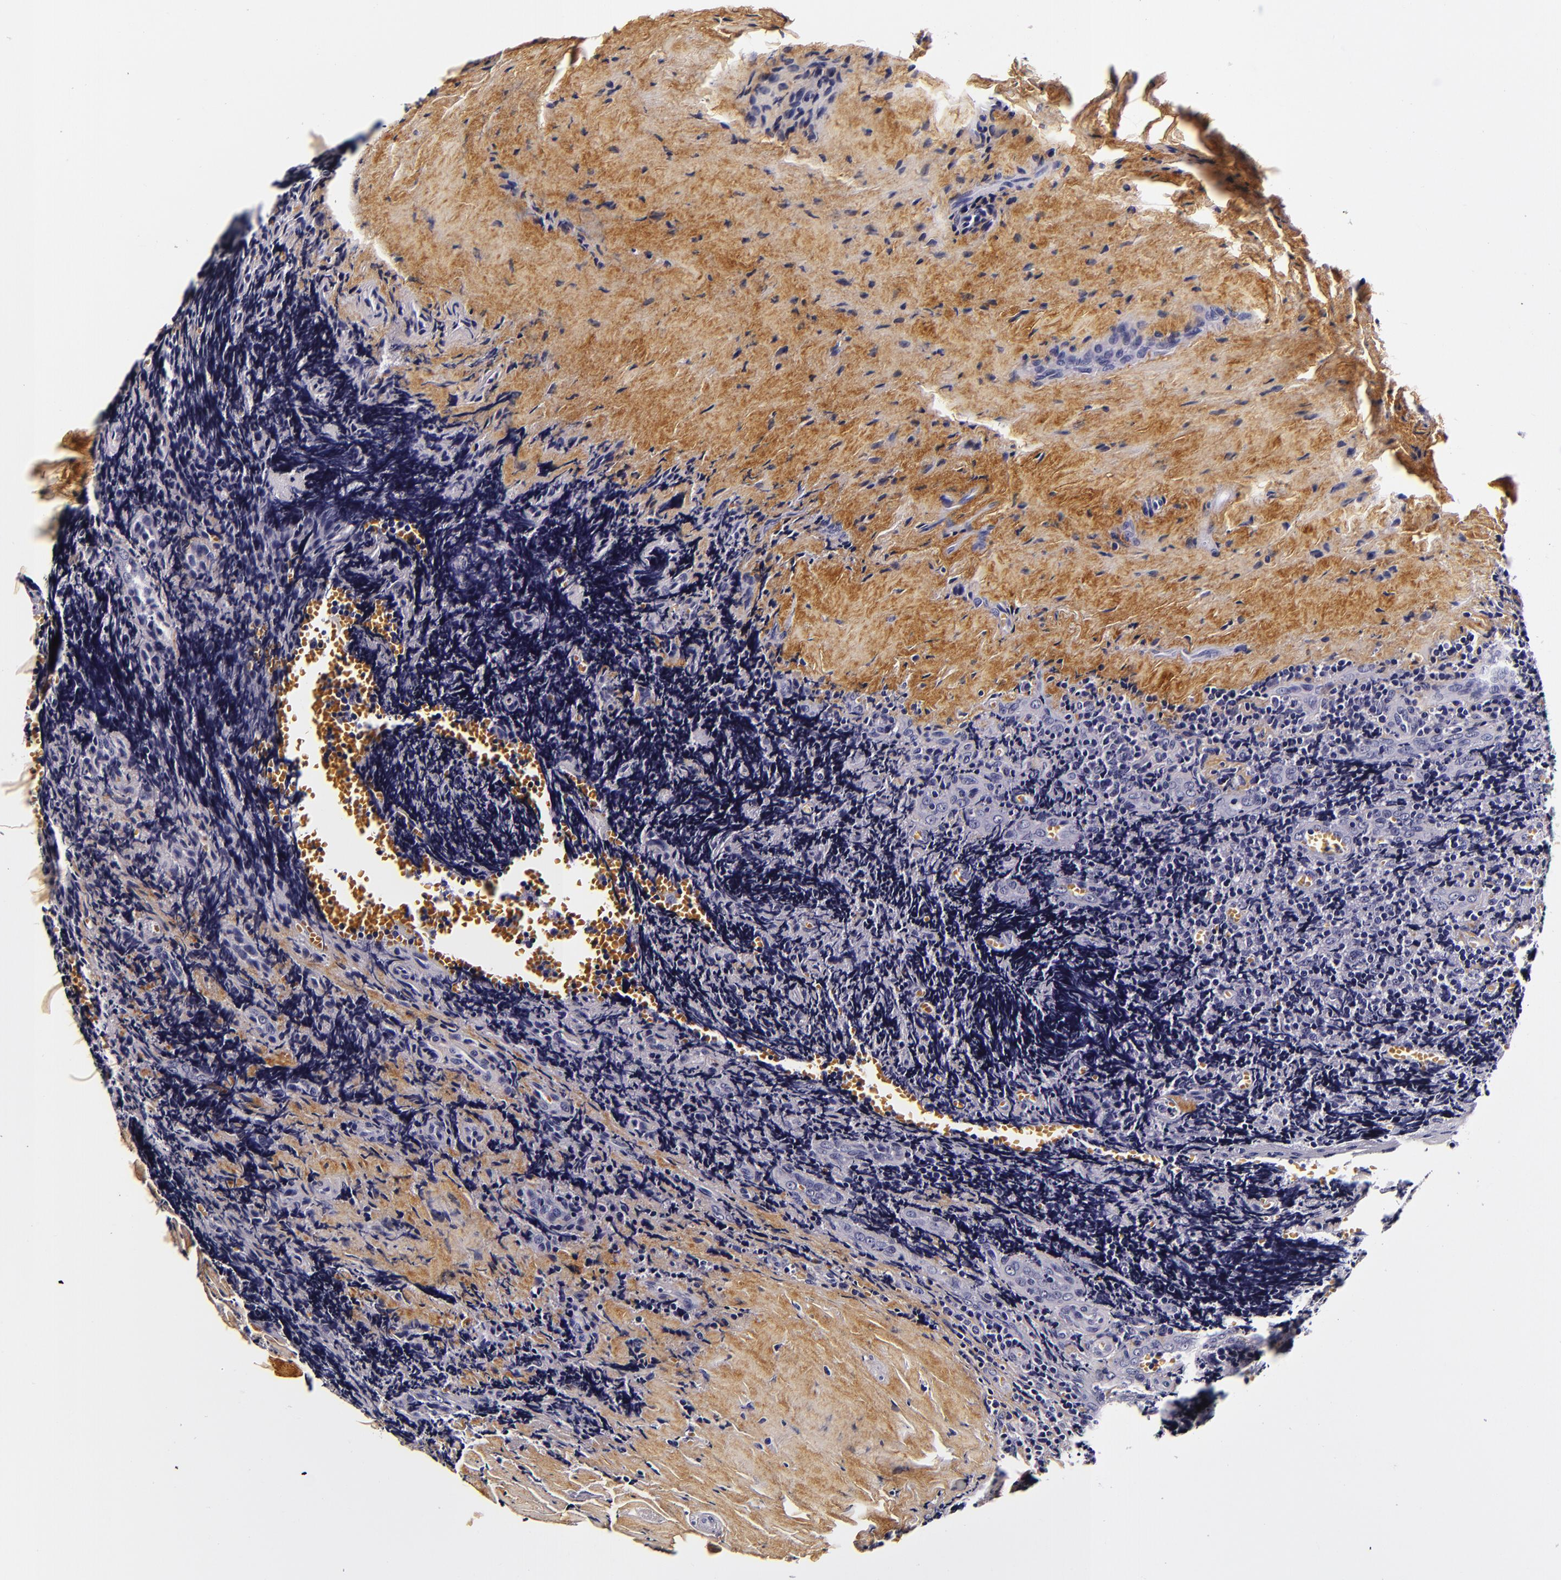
{"staining": {"intensity": "negative", "quantity": "none", "location": "none"}, "tissue": "tonsil", "cell_type": "Germinal center cells", "image_type": "normal", "snomed": [{"axis": "morphology", "description": "Normal tissue, NOS"}, {"axis": "topography", "description": "Tonsil"}], "caption": "Photomicrograph shows no significant protein expression in germinal center cells of benign tonsil. (Stains: DAB (3,3'-diaminobenzidine) IHC with hematoxylin counter stain, Microscopy: brightfield microscopy at high magnification).", "gene": "FBN1", "patient": {"sex": "male", "age": 20}}